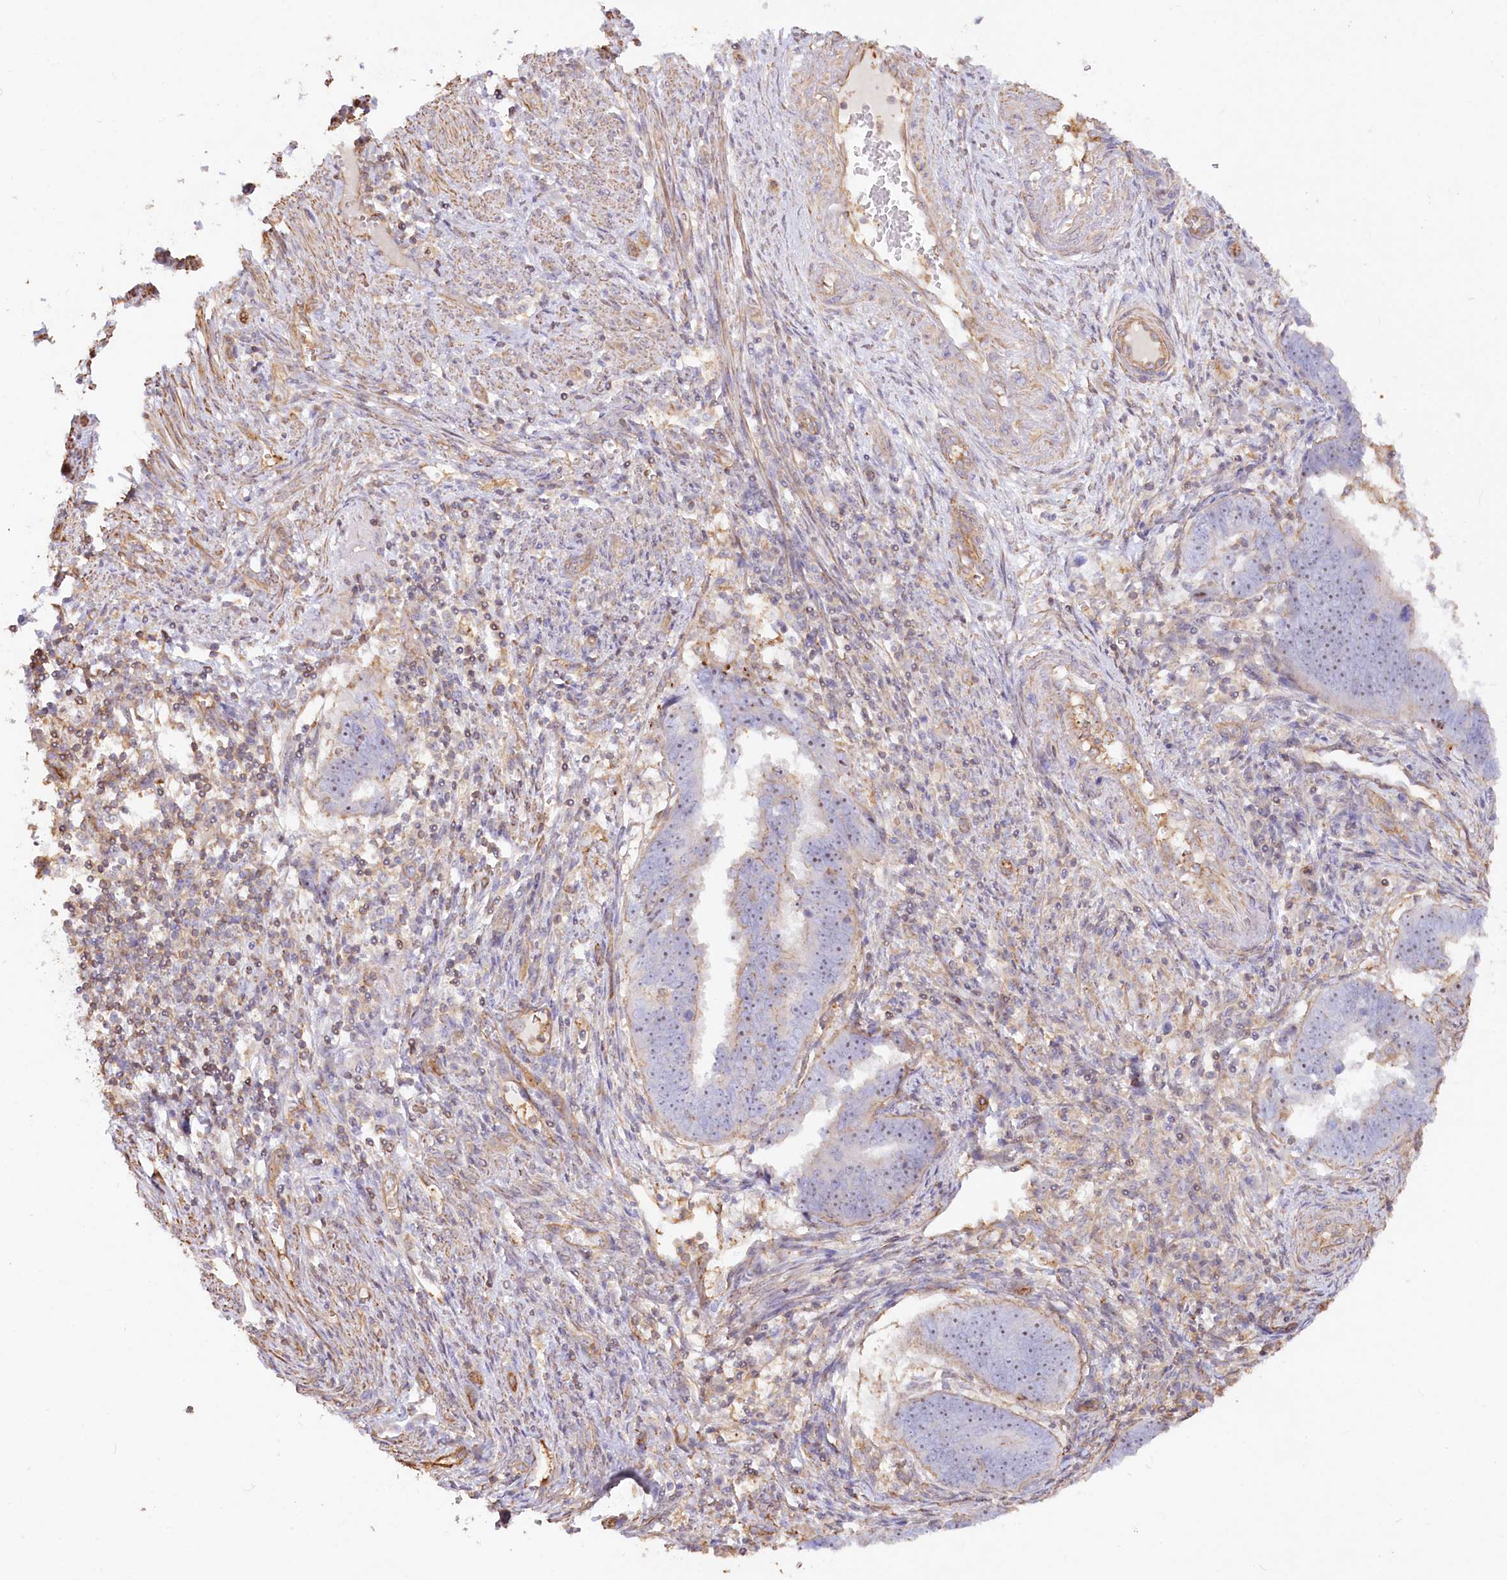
{"staining": {"intensity": "negative", "quantity": "none", "location": "none"}, "tissue": "endometrial cancer", "cell_type": "Tumor cells", "image_type": "cancer", "snomed": [{"axis": "morphology", "description": "Adenocarcinoma, NOS"}, {"axis": "topography", "description": "Endometrium"}], "caption": "Endometrial cancer was stained to show a protein in brown. There is no significant positivity in tumor cells. (Stains: DAB (3,3'-diaminobenzidine) immunohistochemistry with hematoxylin counter stain, Microscopy: brightfield microscopy at high magnification).", "gene": "WDR36", "patient": {"sex": "female", "age": 75}}